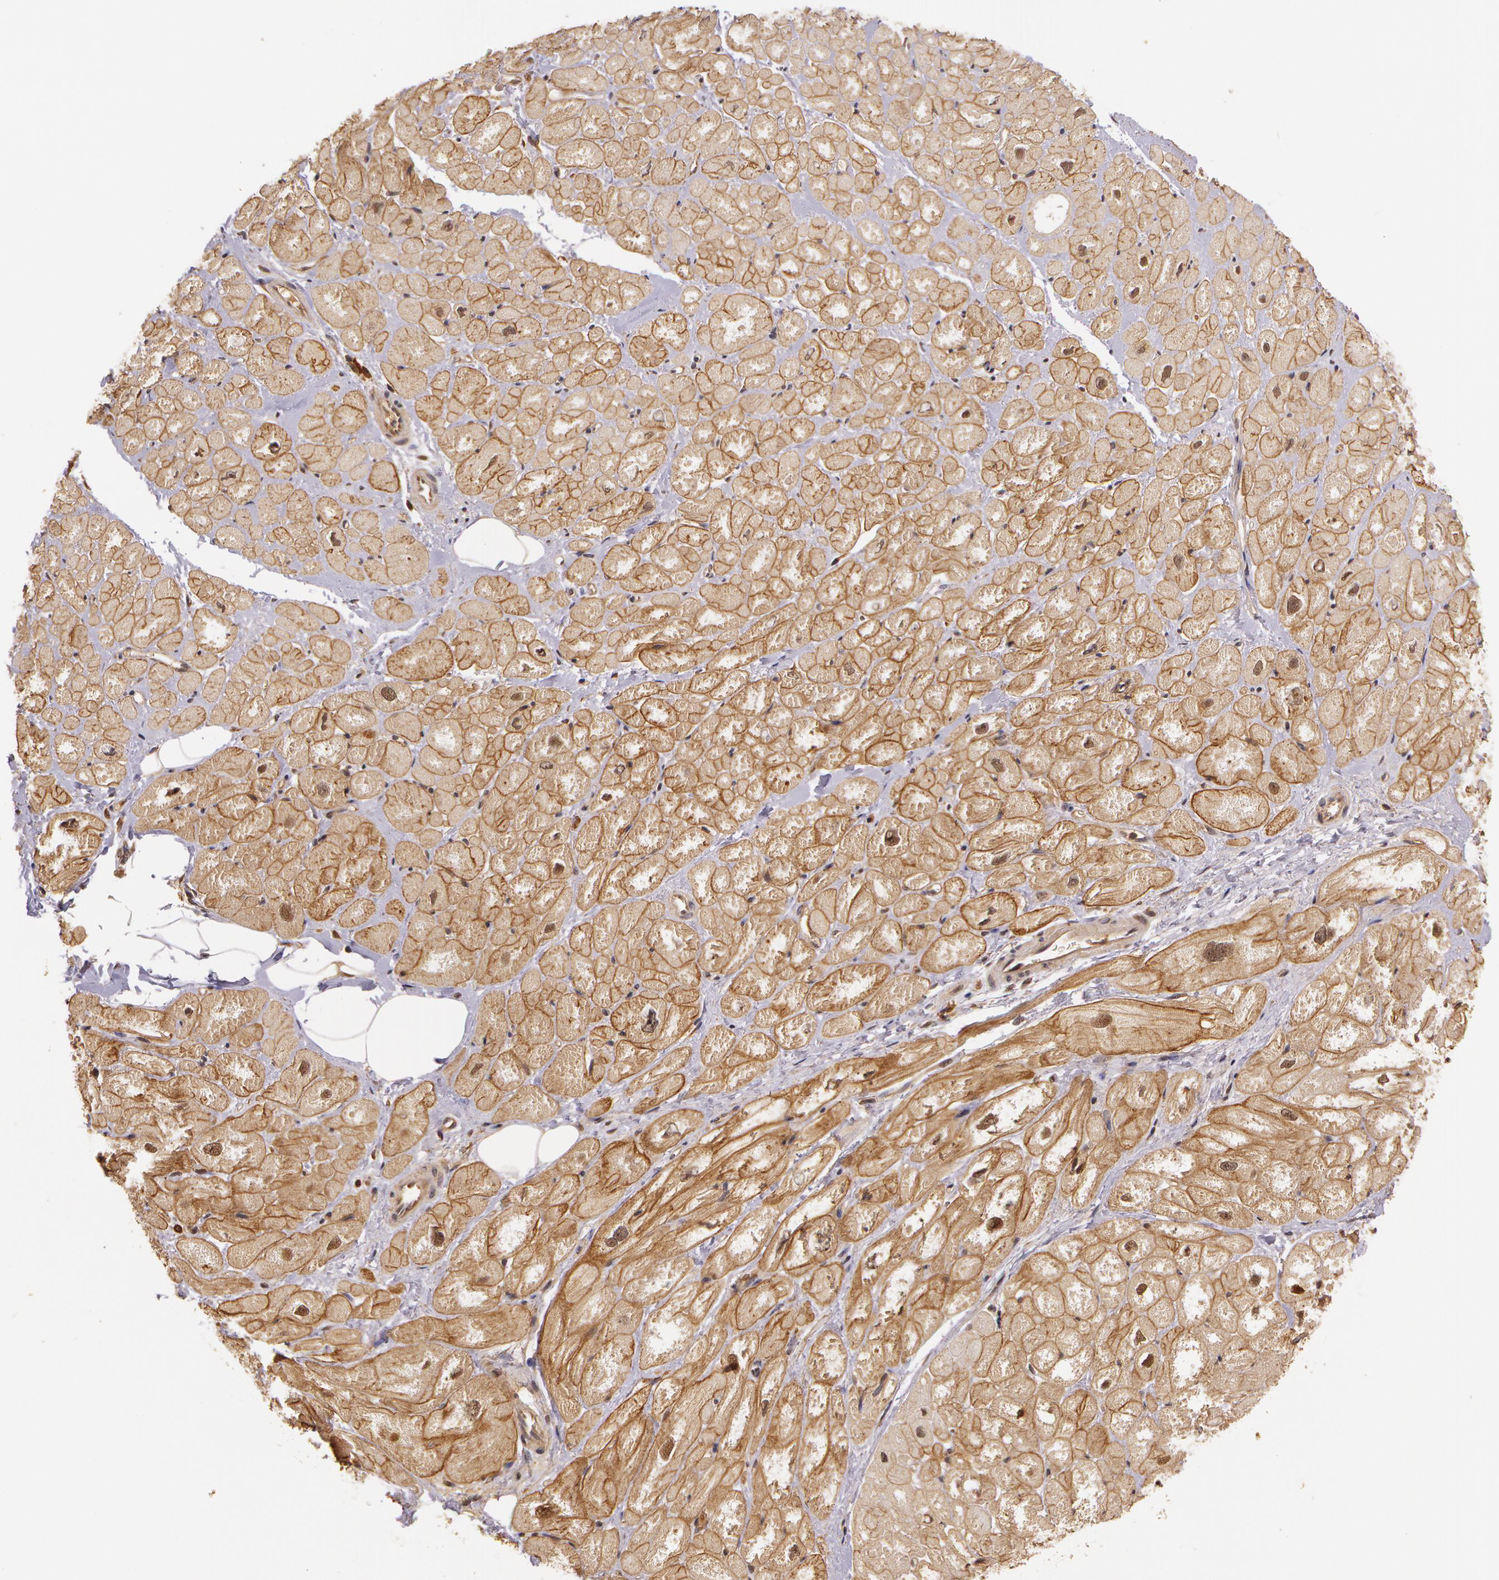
{"staining": {"intensity": "moderate", "quantity": ">75%", "location": "cytoplasmic/membranous"}, "tissue": "heart muscle", "cell_type": "Cardiomyocytes", "image_type": "normal", "snomed": [{"axis": "morphology", "description": "Normal tissue, NOS"}, {"axis": "topography", "description": "Heart"}], "caption": "This photomicrograph shows normal heart muscle stained with IHC to label a protein in brown. The cytoplasmic/membranous of cardiomyocytes show moderate positivity for the protein. Nuclei are counter-stained blue.", "gene": "ASCC2", "patient": {"sex": "male", "age": 49}}